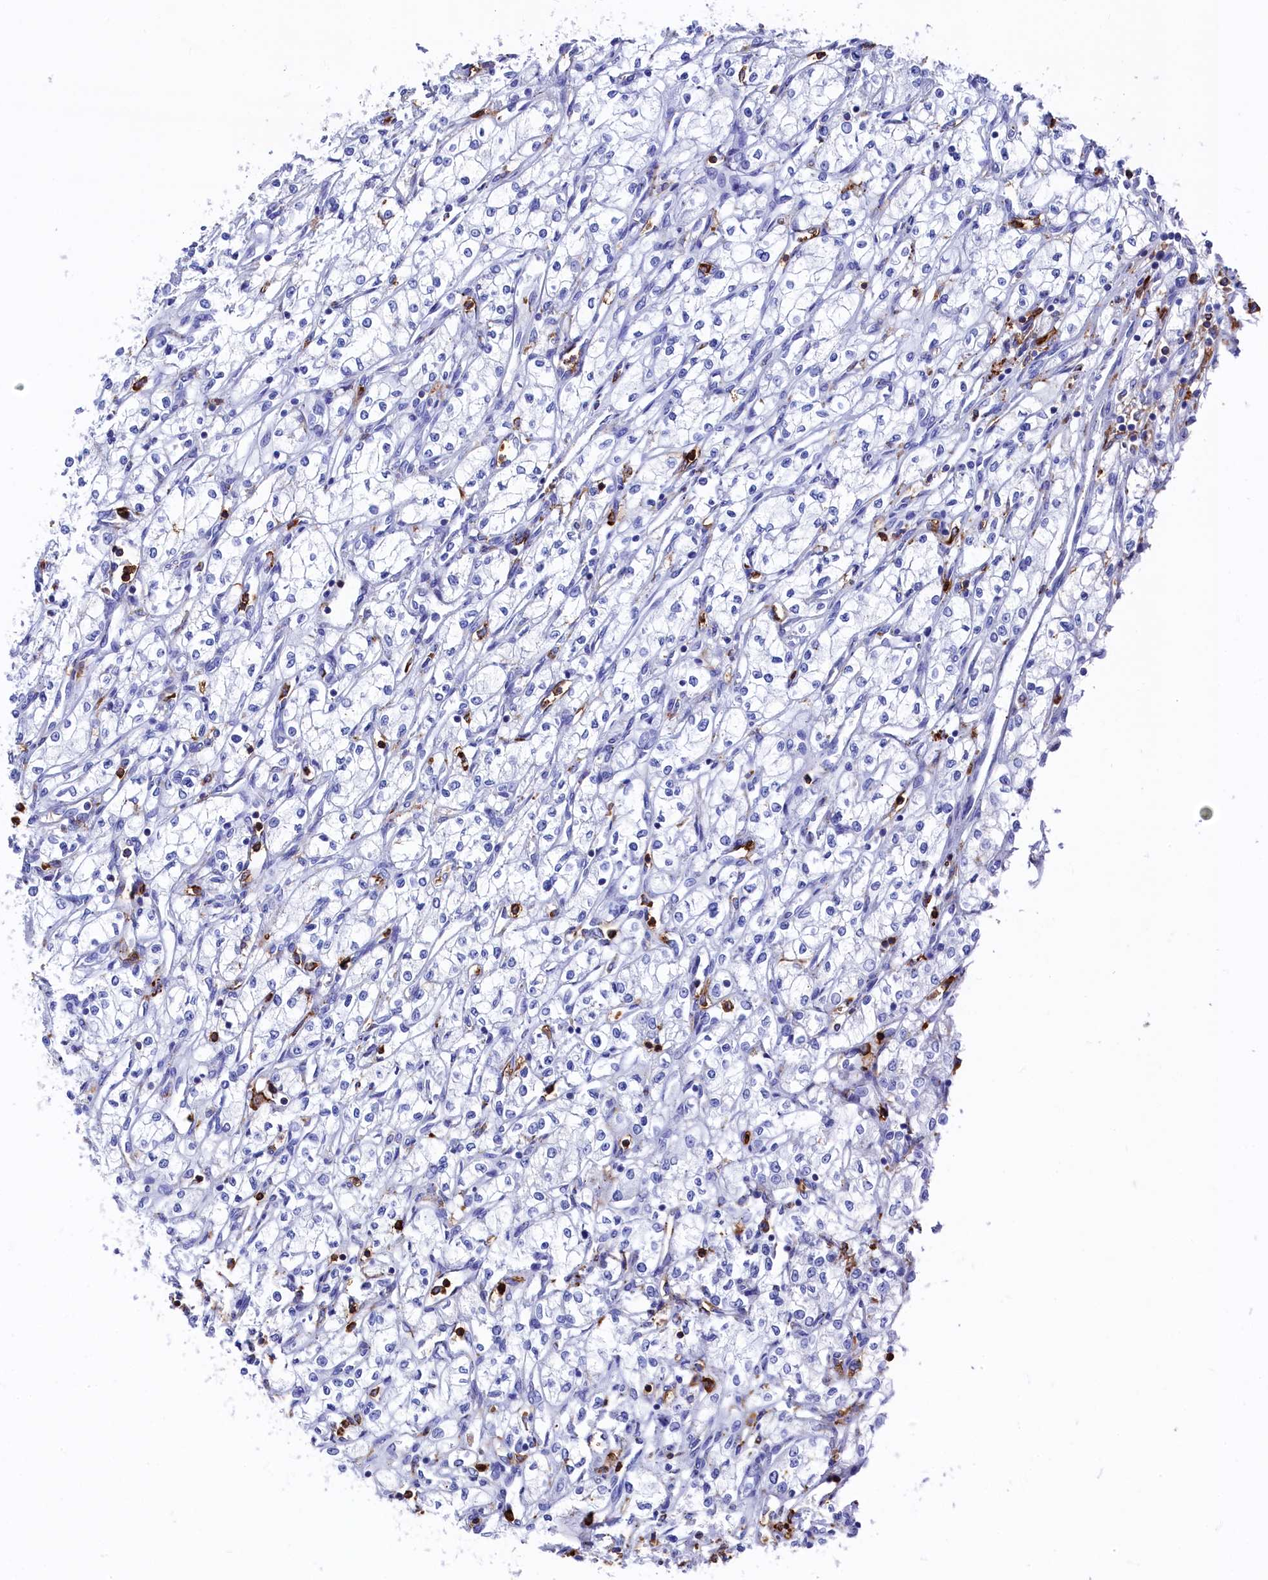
{"staining": {"intensity": "negative", "quantity": "none", "location": "none"}, "tissue": "renal cancer", "cell_type": "Tumor cells", "image_type": "cancer", "snomed": [{"axis": "morphology", "description": "Adenocarcinoma, NOS"}, {"axis": "topography", "description": "Kidney"}], "caption": "This is an immunohistochemistry histopathology image of human renal cancer (adenocarcinoma). There is no positivity in tumor cells.", "gene": "PLAC8", "patient": {"sex": "male", "age": 59}}